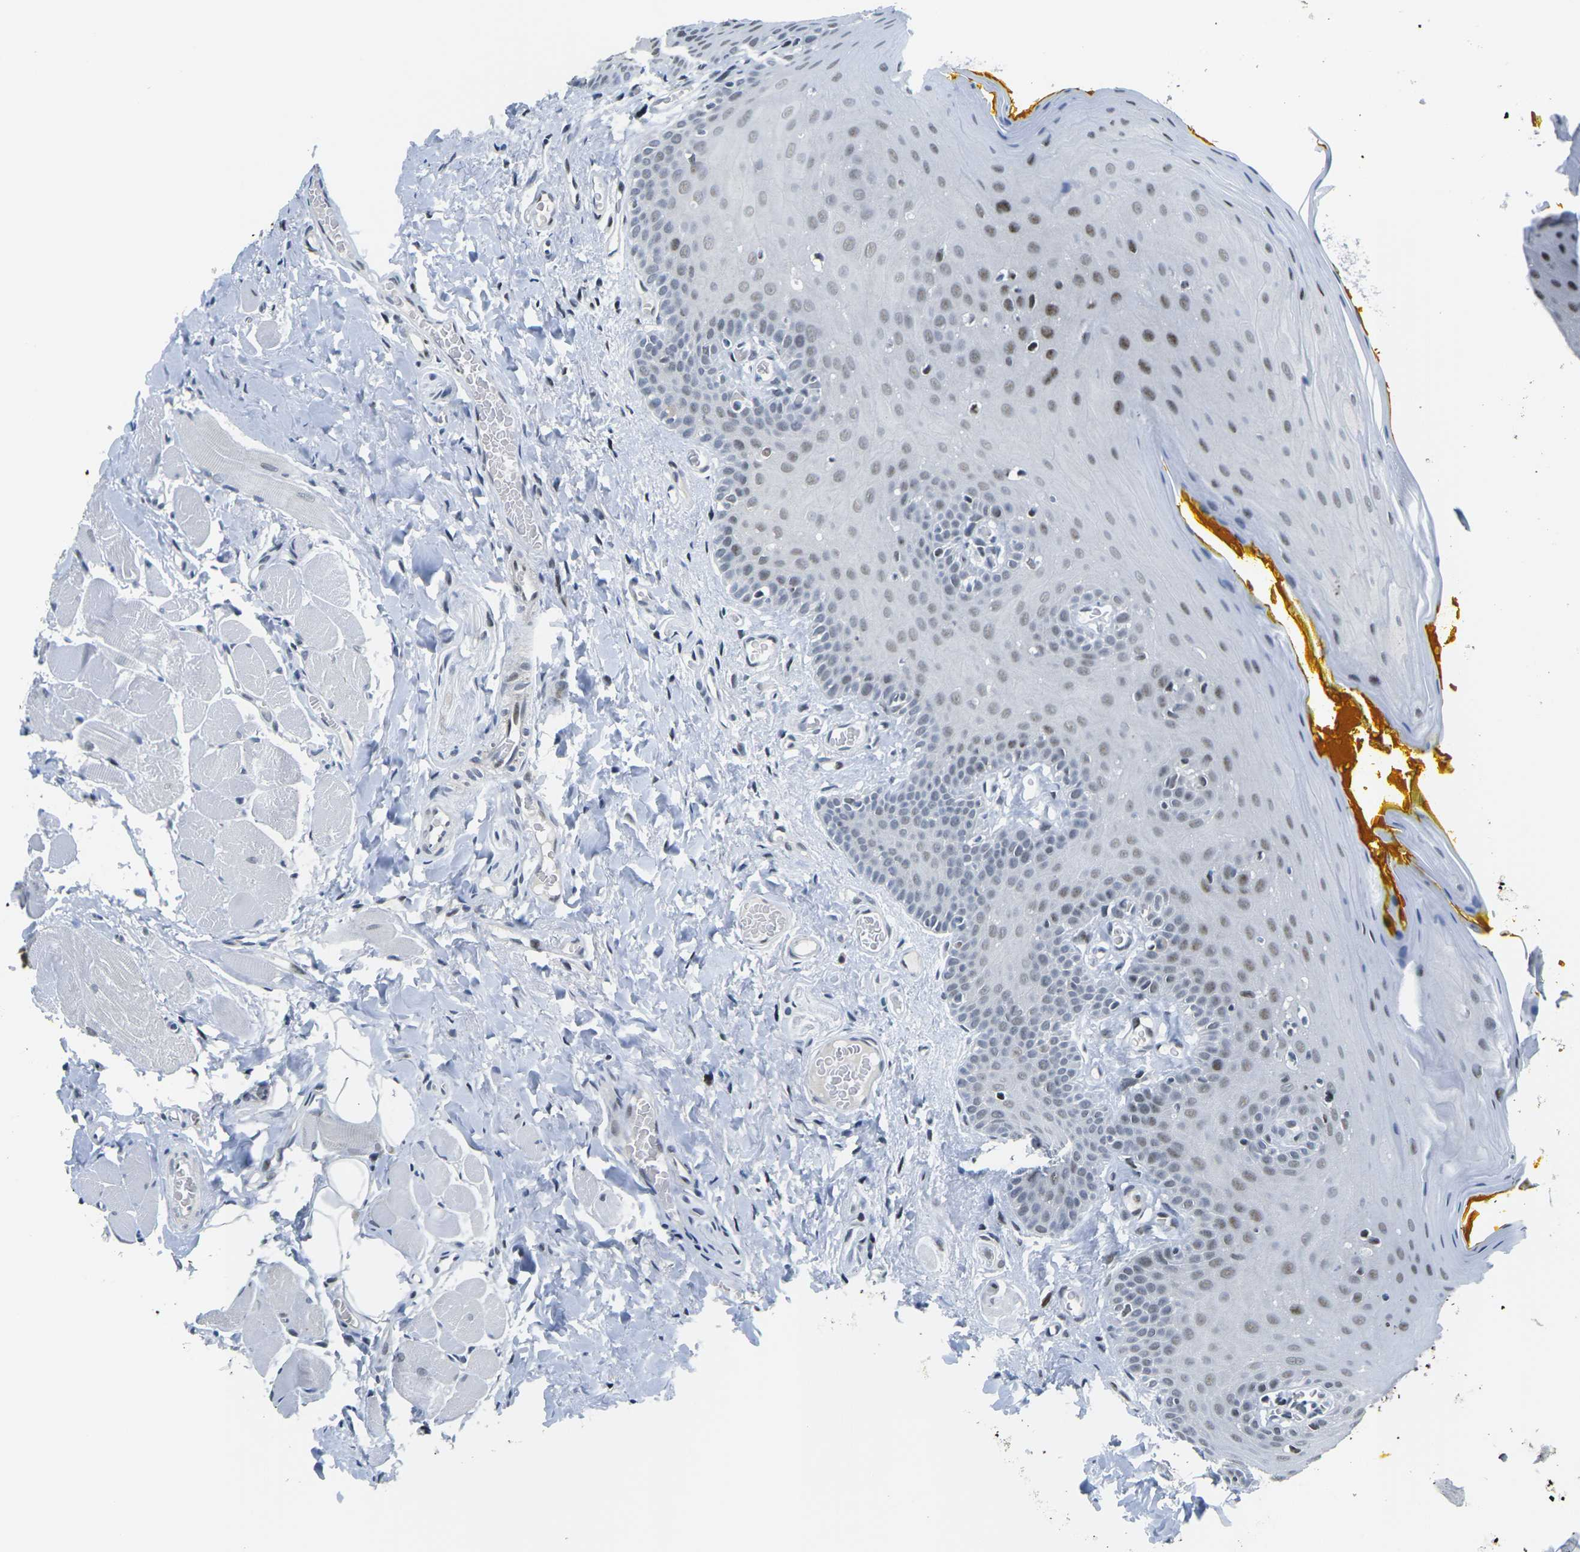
{"staining": {"intensity": "weak", "quantity": "25%-75%", "location": "nuclear"}, "tissue": "oral mucosa", "cell_type": "Squamous epithelial cells", "image_type": "normal", "snomed": [{"axis": "morphology", "description": "Normal tissue, NOS"}, {"axis": "topography", "description": "Oral tissue"}], "caption": "Weak nuclear positivity is identified in about 25%-75% of squamous epithelial cells in unremarkable oral mucosa. Nuclei are stained in blue.", "gene": "PRPF8", "patient": {"sex": "male", "age": 54}}